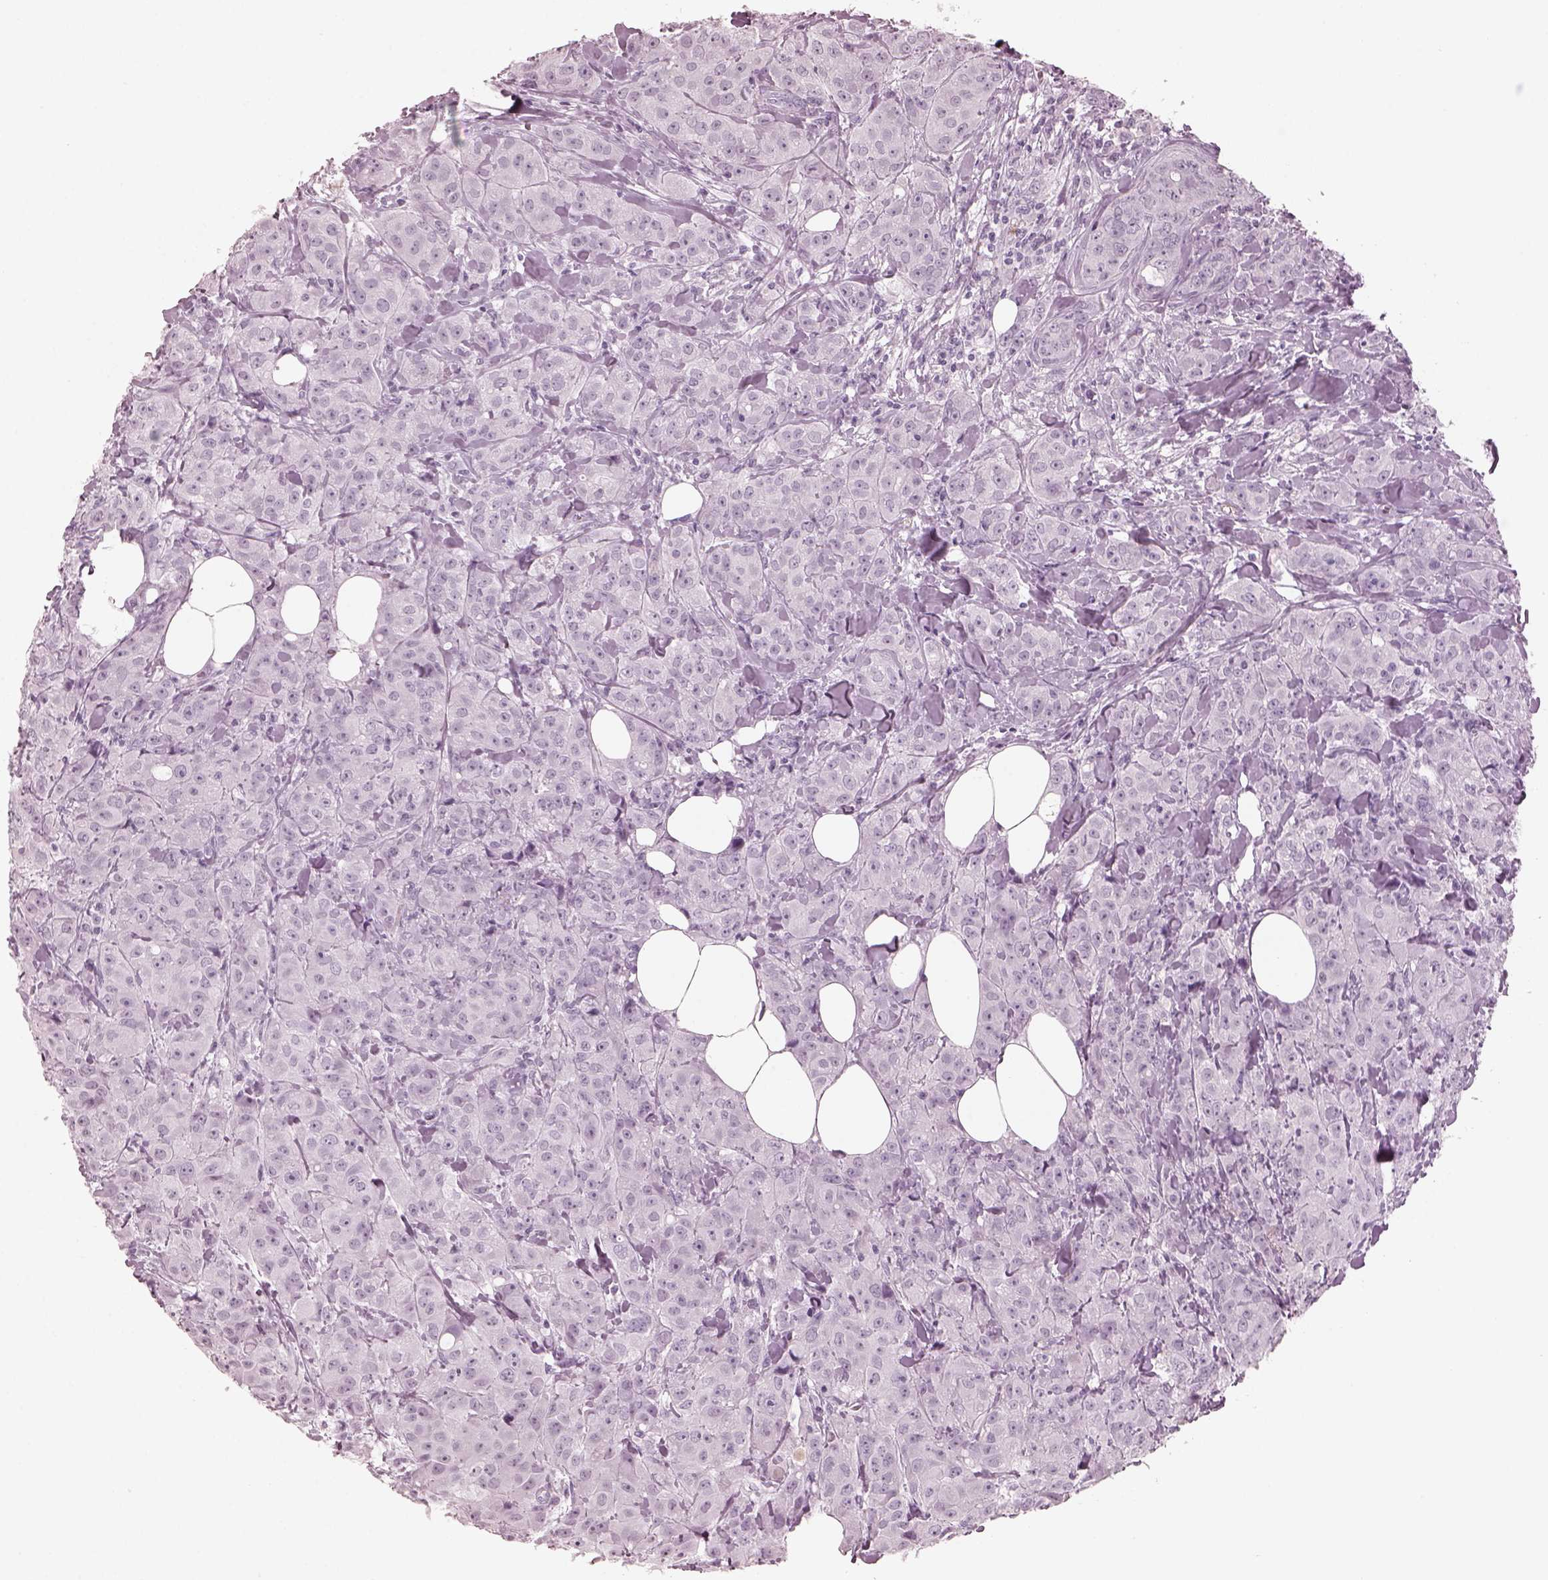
{"staining": {"intensity": "negative", "quantity": "none", "location": "none"}, "tissue": "breast cancer", "cell_type": "Tumor cells", "image_type": "cancer", "snomed": [{"axis": "morphology", "description": "Duct carcinoma"}, {"axis": "topography", "description": "Breast"}], "caption": "Breast cancer was stained to show a protein in brown. There is no significant staining in tumor cells.", "gene": "C2orf81", "patient": {"sex": "female", "age": 43}}